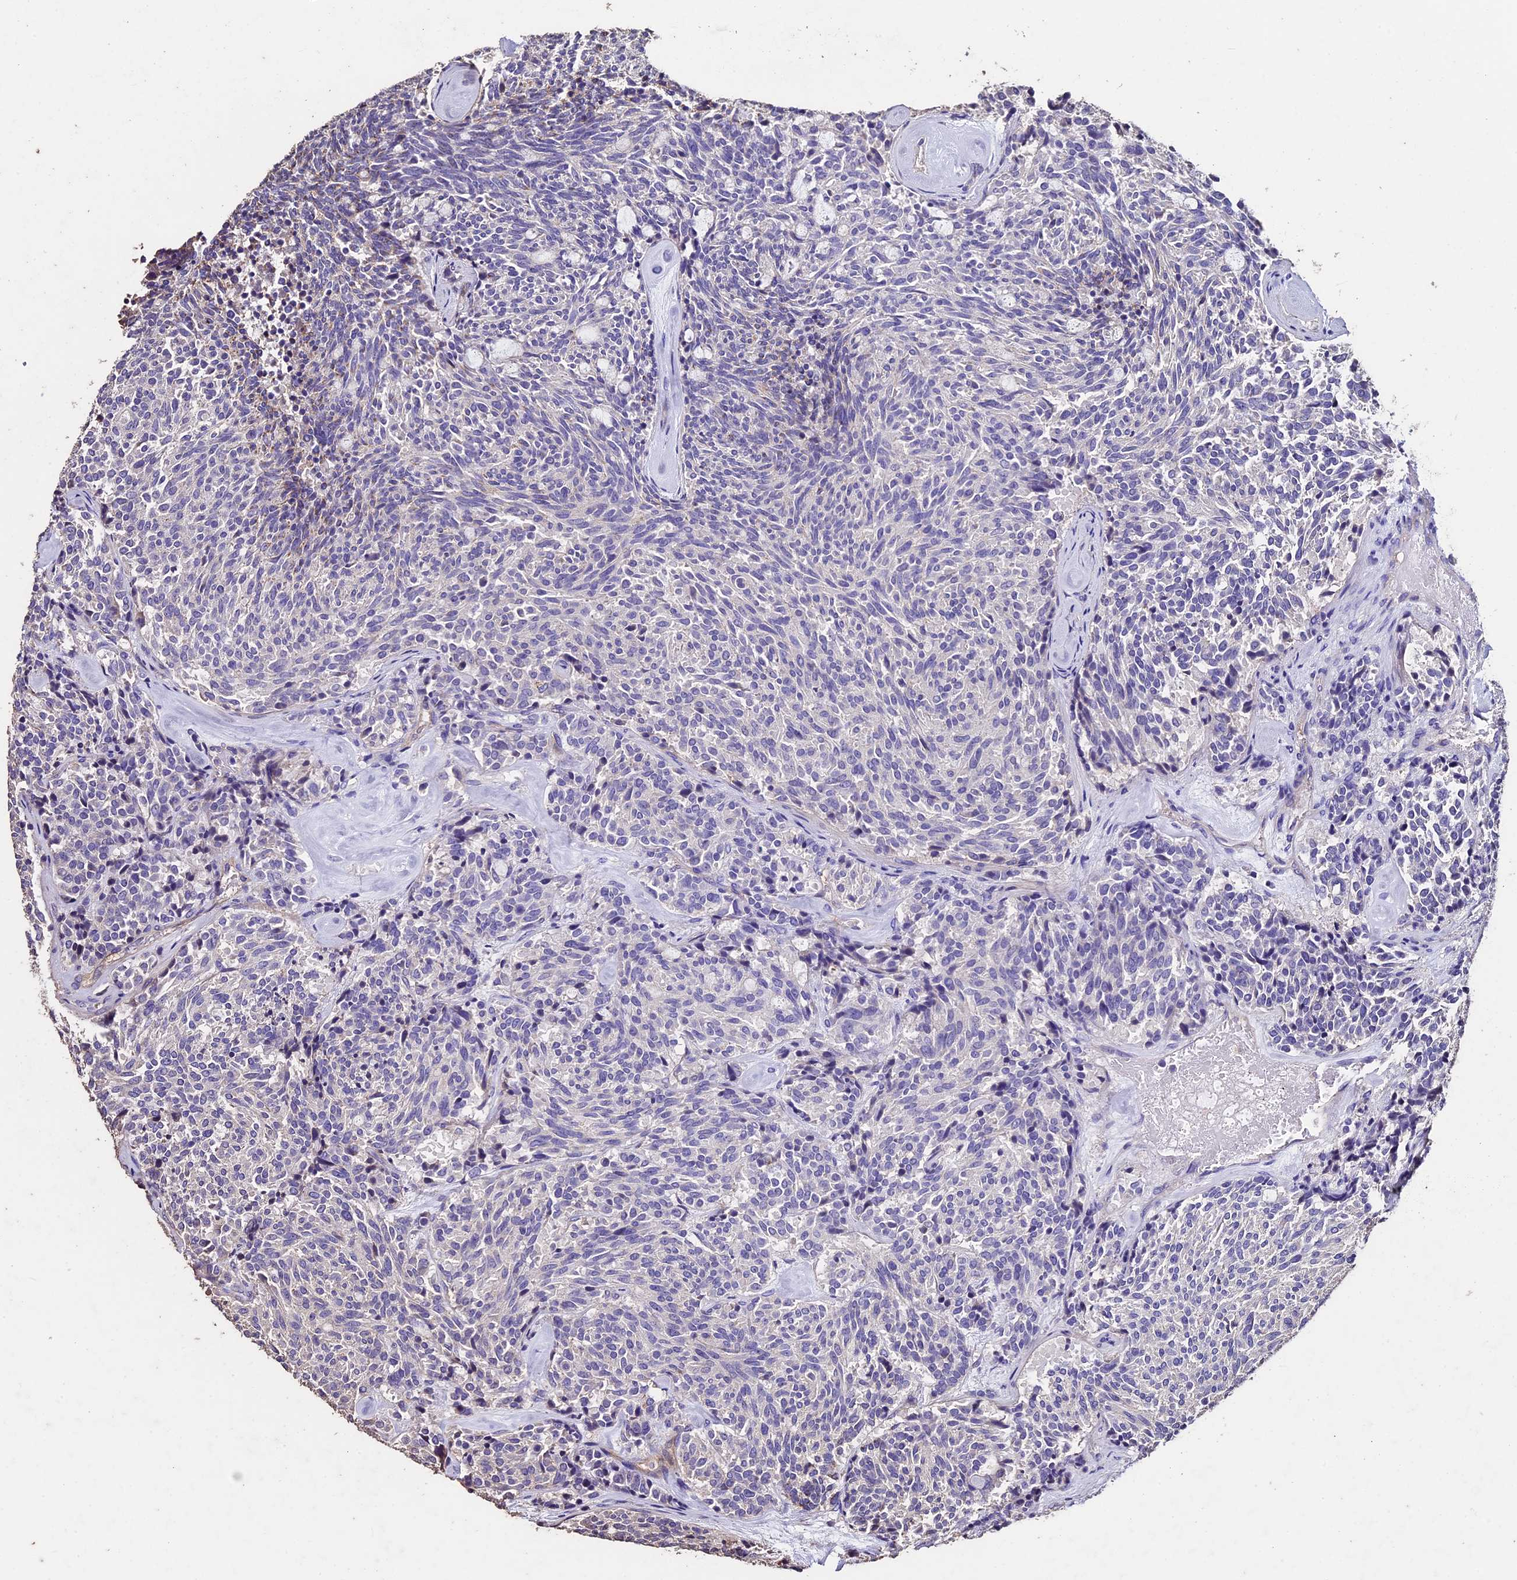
{"staining": {"intensity": "negative", "quantity": "none", "location": "none"}, "tissue": "carcinoid", "cell_type": "Tumor cells", "image_type": "cancer", "snomed": [{"axis": "morphology", "description": "Carcinoid, malignant, NOS"}, {"axis": "topography", "description": "Pancreas"}], "caption": "Tumor cells show no significant protein positivity in carcinoid. Brightfield microscopy of immunohistochemistry stained with DAB (brown) and hematoxylin (blue), captured at high magnification.", "gene": "USB1", "patient": {"sex": "female", "age": 54}}